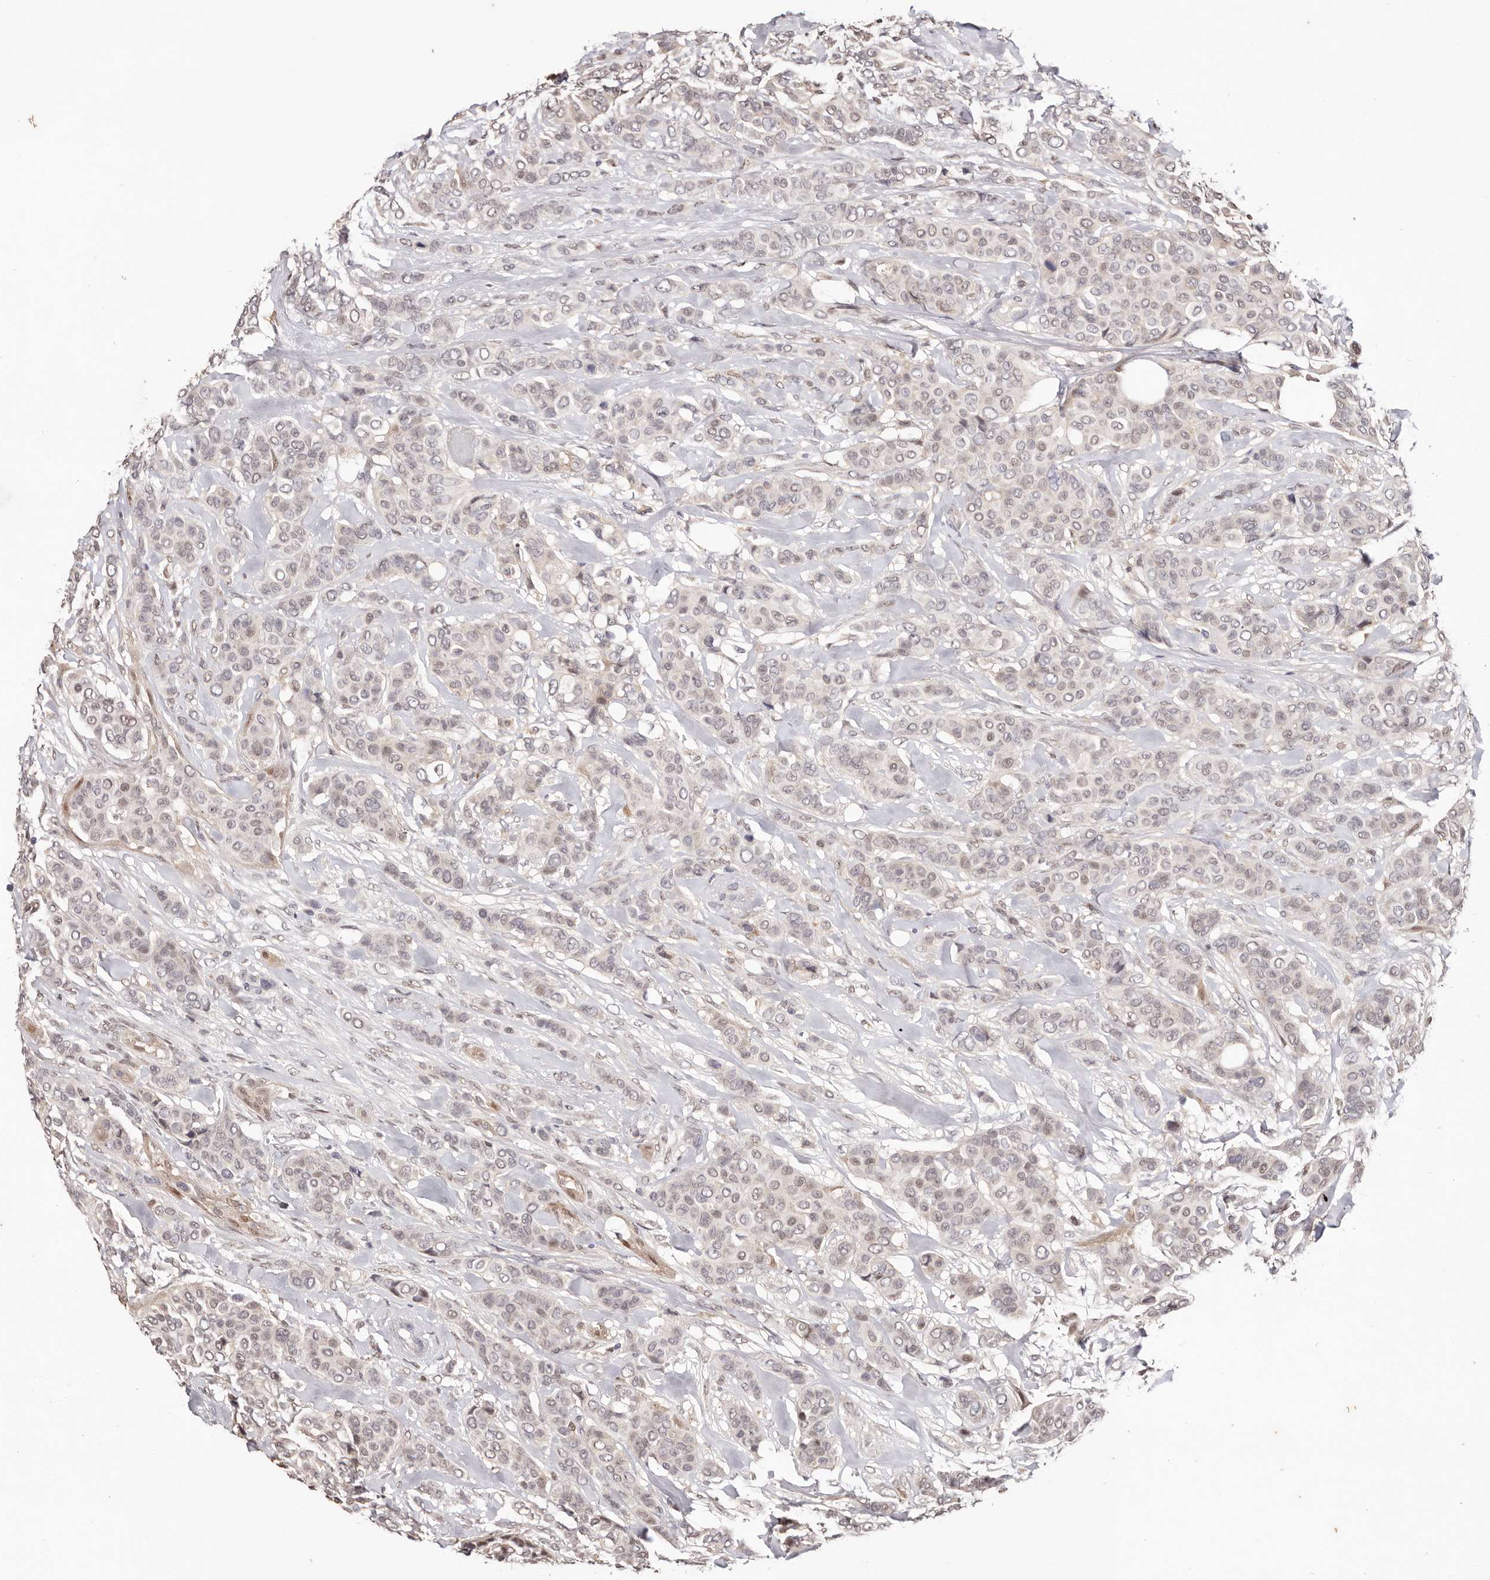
{"staining": {"intensity": "weak", "quantity": "25%-75%", "location": "nuclear"}, "tissue": "breast cancer", "cell_type": "Tumor cells", "image_type": "cancer", "snomed": [{"axis": "morphology", "description": "Lobular carcinoma"}, {"axis": "topography", "description": "Breast"}], "caption": "Immunohistochemical staining of human breast lobular carcinoma shows low levels of weak nuclear expression in approximately 25%-75% of tumor cells.", "gene": "TYW3", "patient": {"sex": "female", "age": 51}}